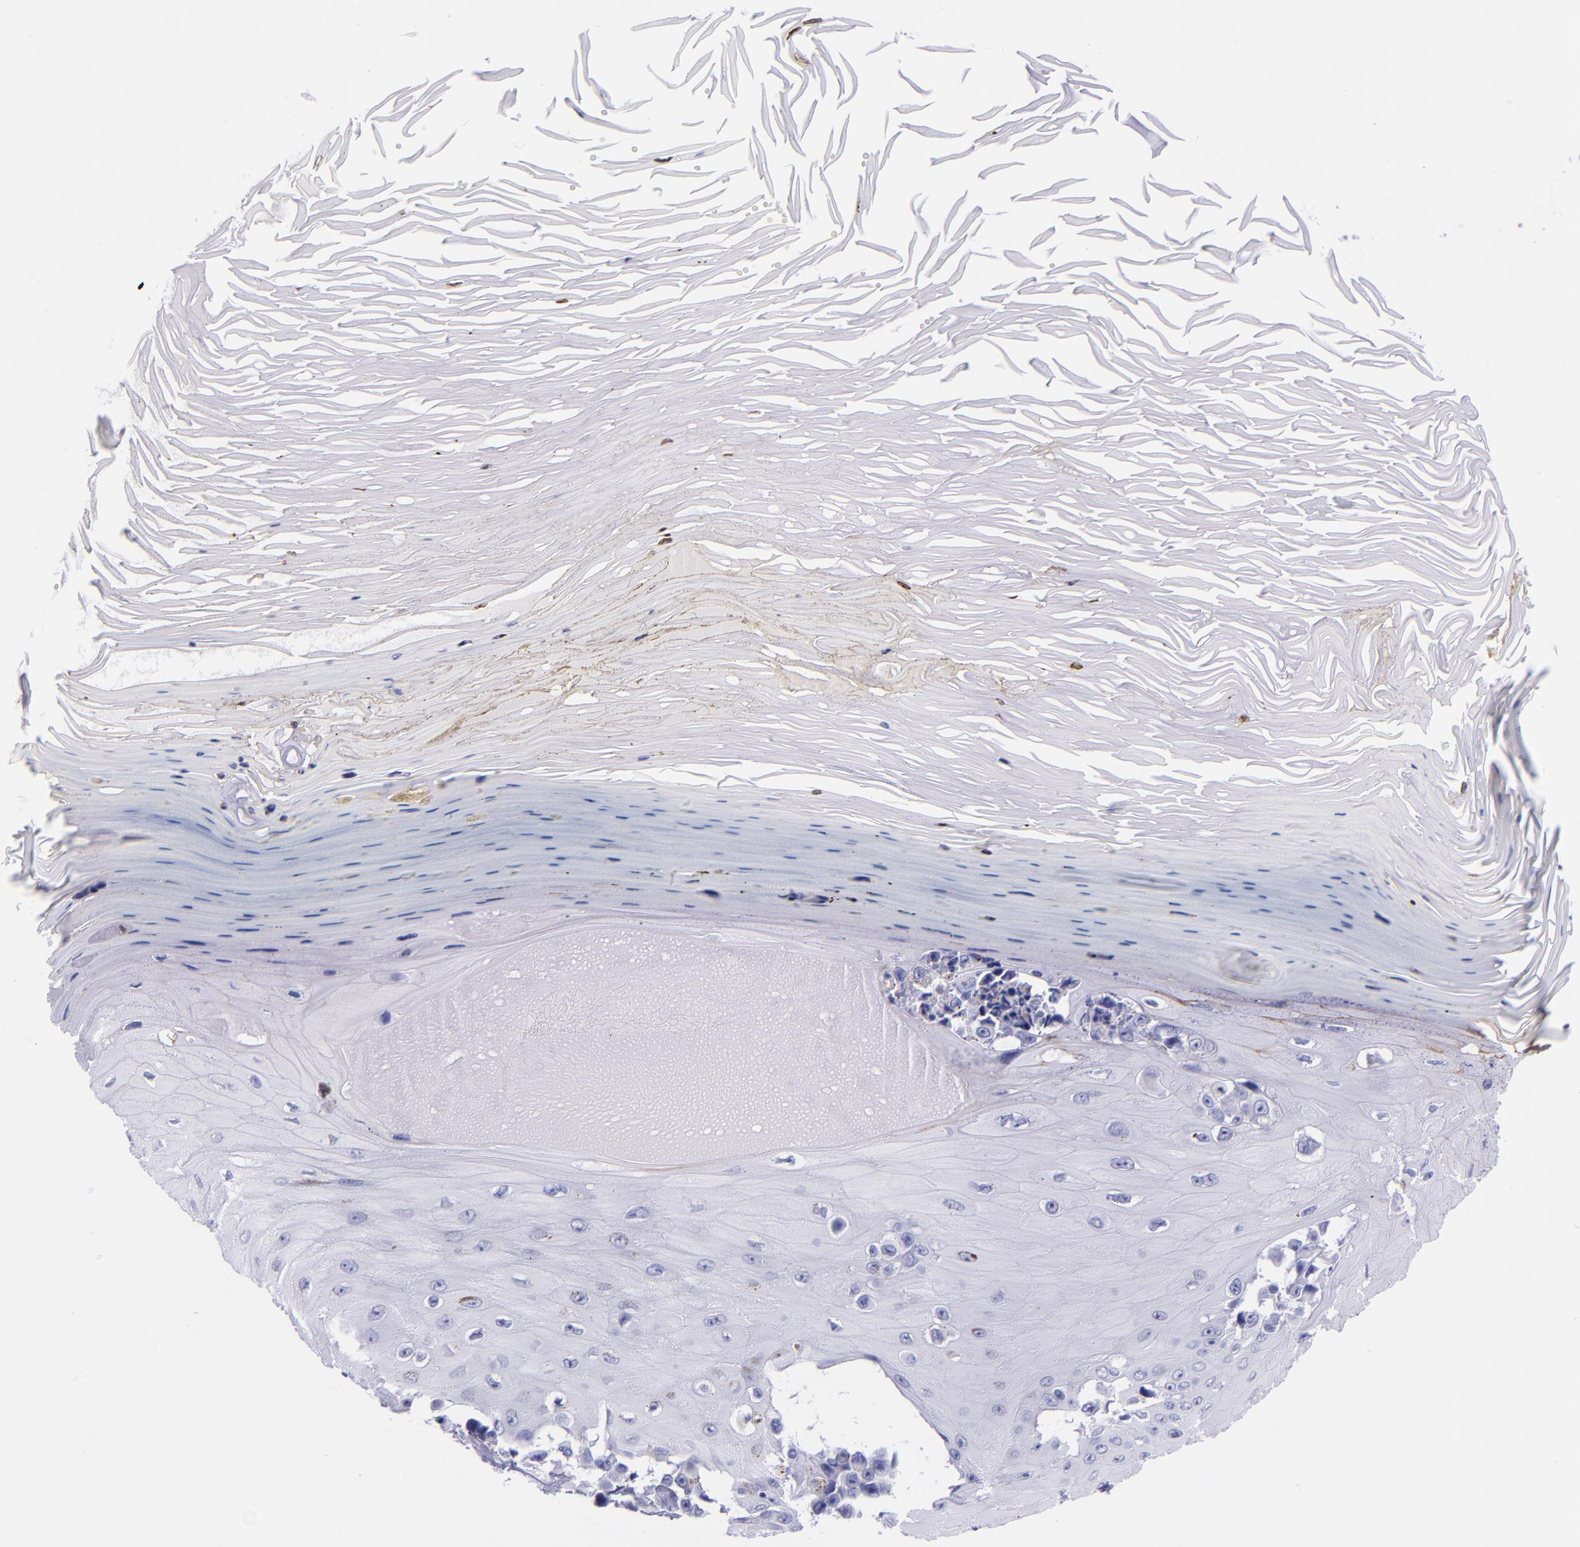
{"staining": {"intensity": "negative", "quantity": "none", "location": "none"}, "tissue": "melanoma", "cell_type": "Tumor cells", "image_type": "cancer", "snomed": [{"axis": "morphology", "description": "Malignant melanoma, NOS"}, {"axis": "topography", "description": "Skin"}], "caption": "Tumor cells show no significant protein staining in melanoma.", "gene": "MBP", "patient": {"sex": "female", "age": 82}}